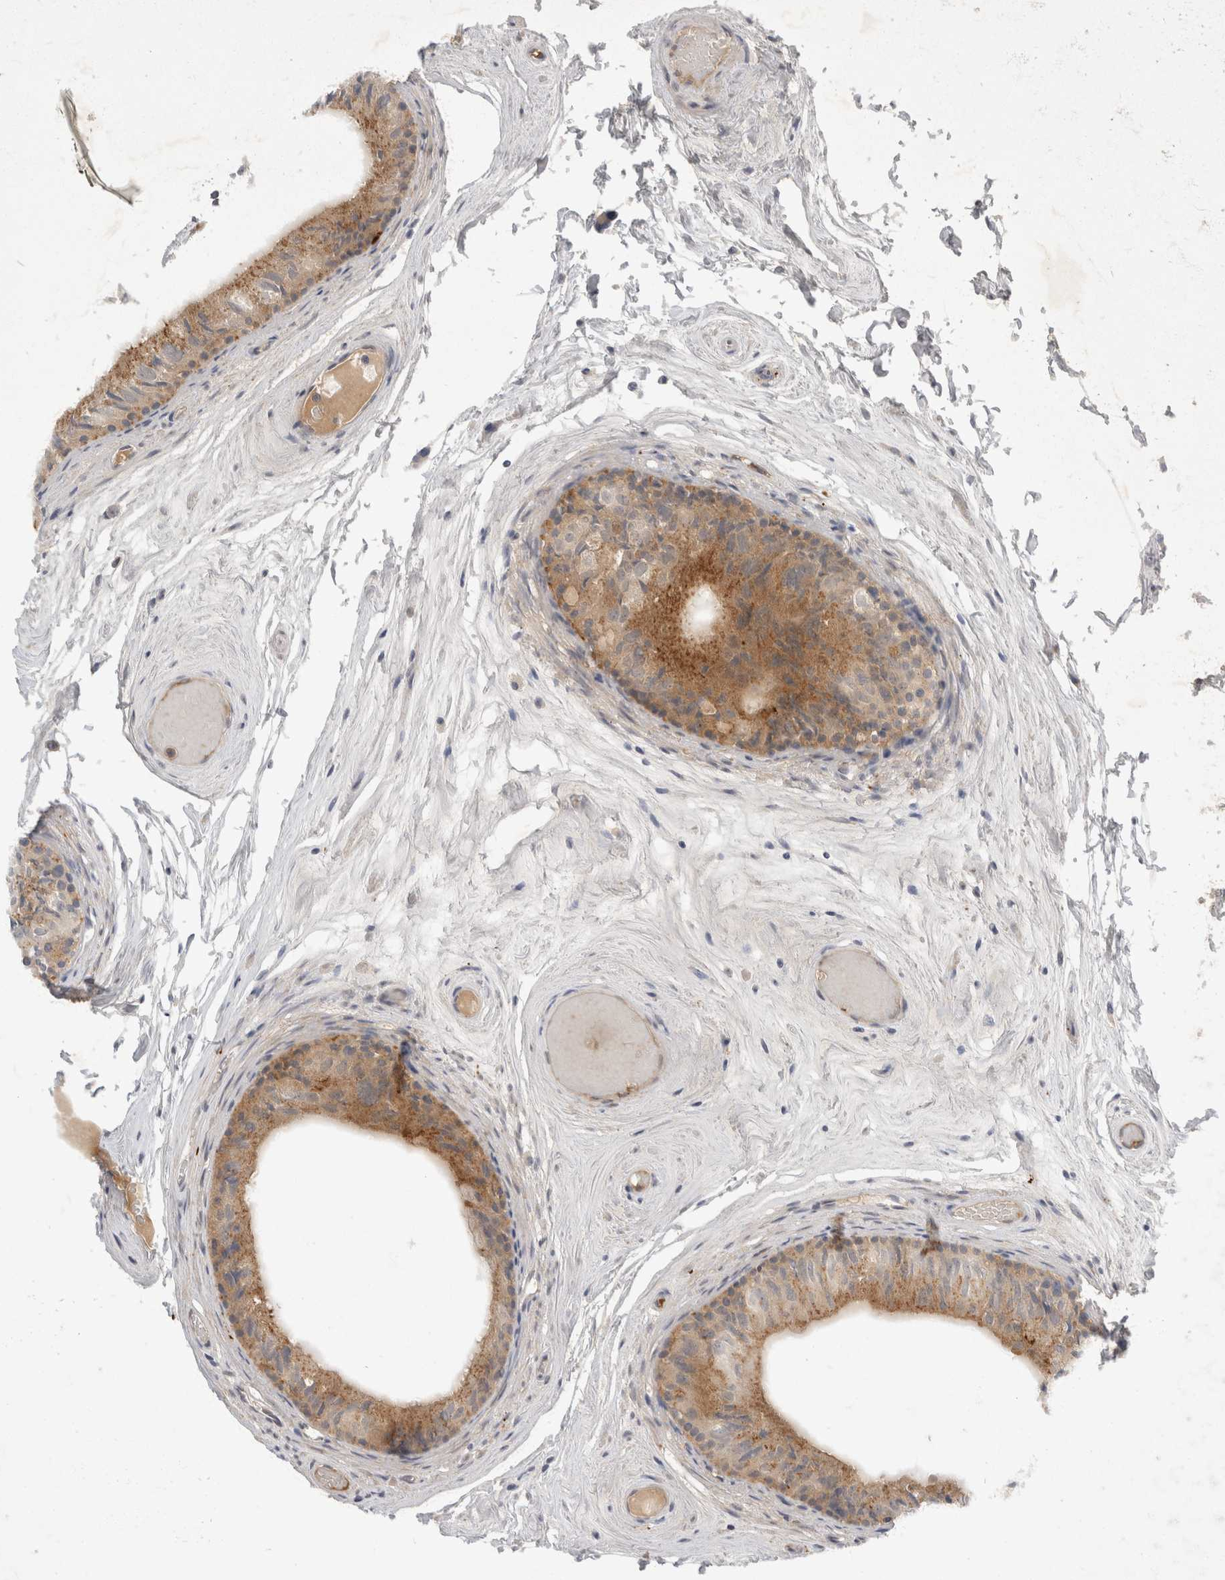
{"staining": {"intensity": "moderate", "quantity": ">75%", "location": "cytoplasmic/membranous"}, "tissue": "epididymis", "cell_type": "Glandular cells", "image_type": "normal", "snomed": [{"axis": "morphology", "description": "Normal tissue, NOS"}, {"axis": "topography", "description": "Epididymis"}], "caption": "Immunohistochemistry (DAB (3,3'-diaminobenzidine)) staining of unremarkable epididymis shows moderate cytoplasmic/membranous protein staining in approximately >75% of glandular cells.", "gene": "TOM1L2", "patient": {"sex": "male", "age": 79}}